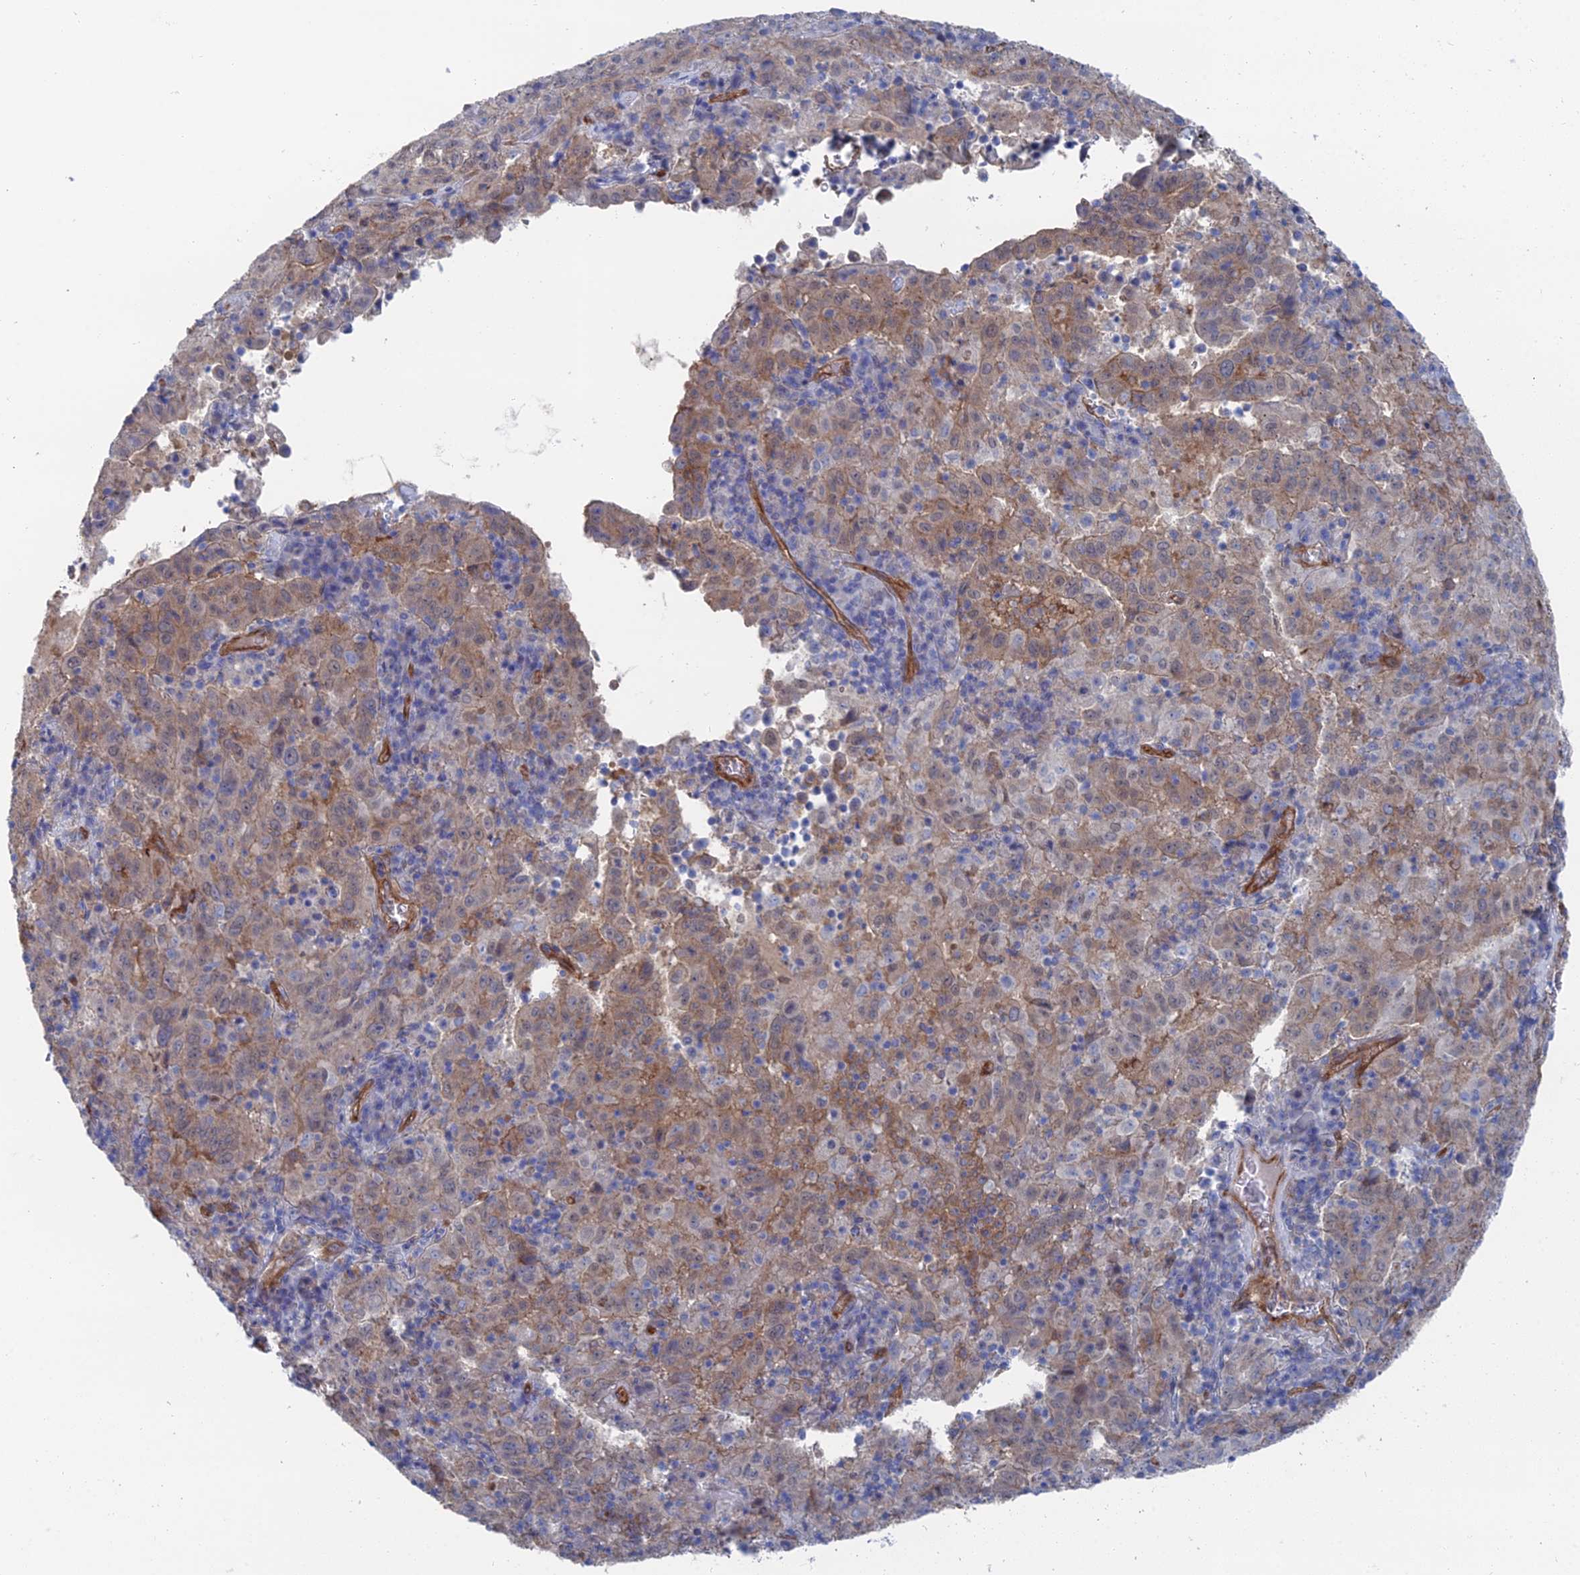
{"staining": {"intensity": "moderate", "quantity": "25%-75%", "location": "cytoplasmic/membranous"}, "tissue": "pancreatic cancer", "cell_type": "Tumor cells", "image_type": "cancer", "snomed": [{"axis": "morphology", "description": "Adenocarcinoma, NOS"}, {"axis": "topography", "description": "Pancreas"}], "caption": "Immunohistochemical staining of human pancreatic adenocarcinoma reveals medium levels of moderate cytoplasmic/membranous protein expression in approximately 25%-75% of tumor cells.", "gene": "ARAP3", "patient": {"sex": "male", "age": 63}}